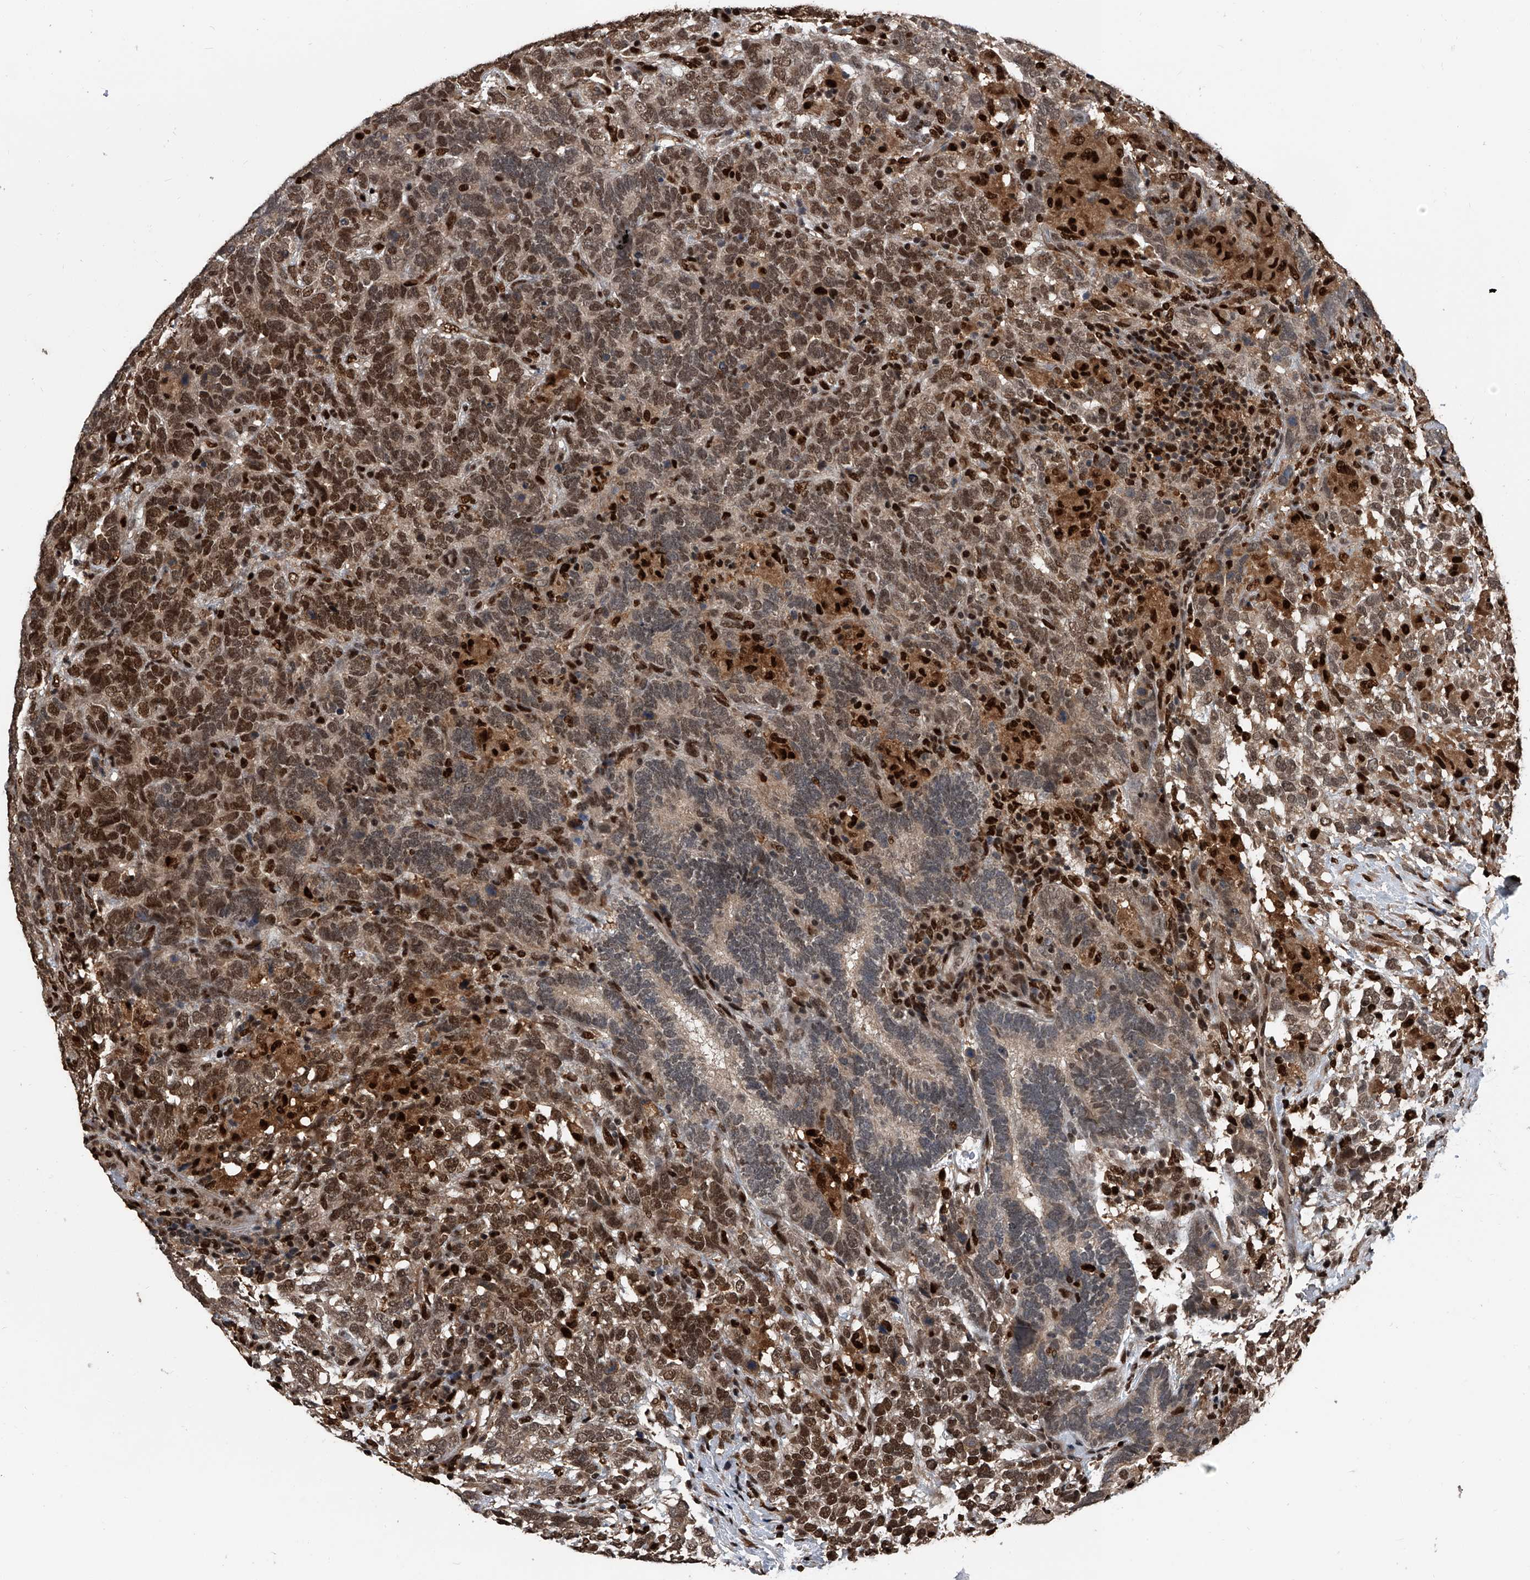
{"staining": {"intensity": "strong", "quantity": ">75%", "location": "cytoplasmic/membranous,nuclear"}, "tissue": "testis cancer", "cell_type": "Tumor cells", "image_type": "cancer", "snomed": [{"axis": "morphology", "description": "Carcinoma, Embryonal, NOS"}, {"axis": "topography", "description": "Testis"}], "caption": "Immunohistochemistry (DAB (3,3'-diaminobenzidine)) staining of embryonal carcinoma (testis) displays strong cytoplasmic/membranous and nuclear protein staining in about >75% of tumor cells.", "gene": "FKBP5", "patient": {"sex": "male", "age": 26}}